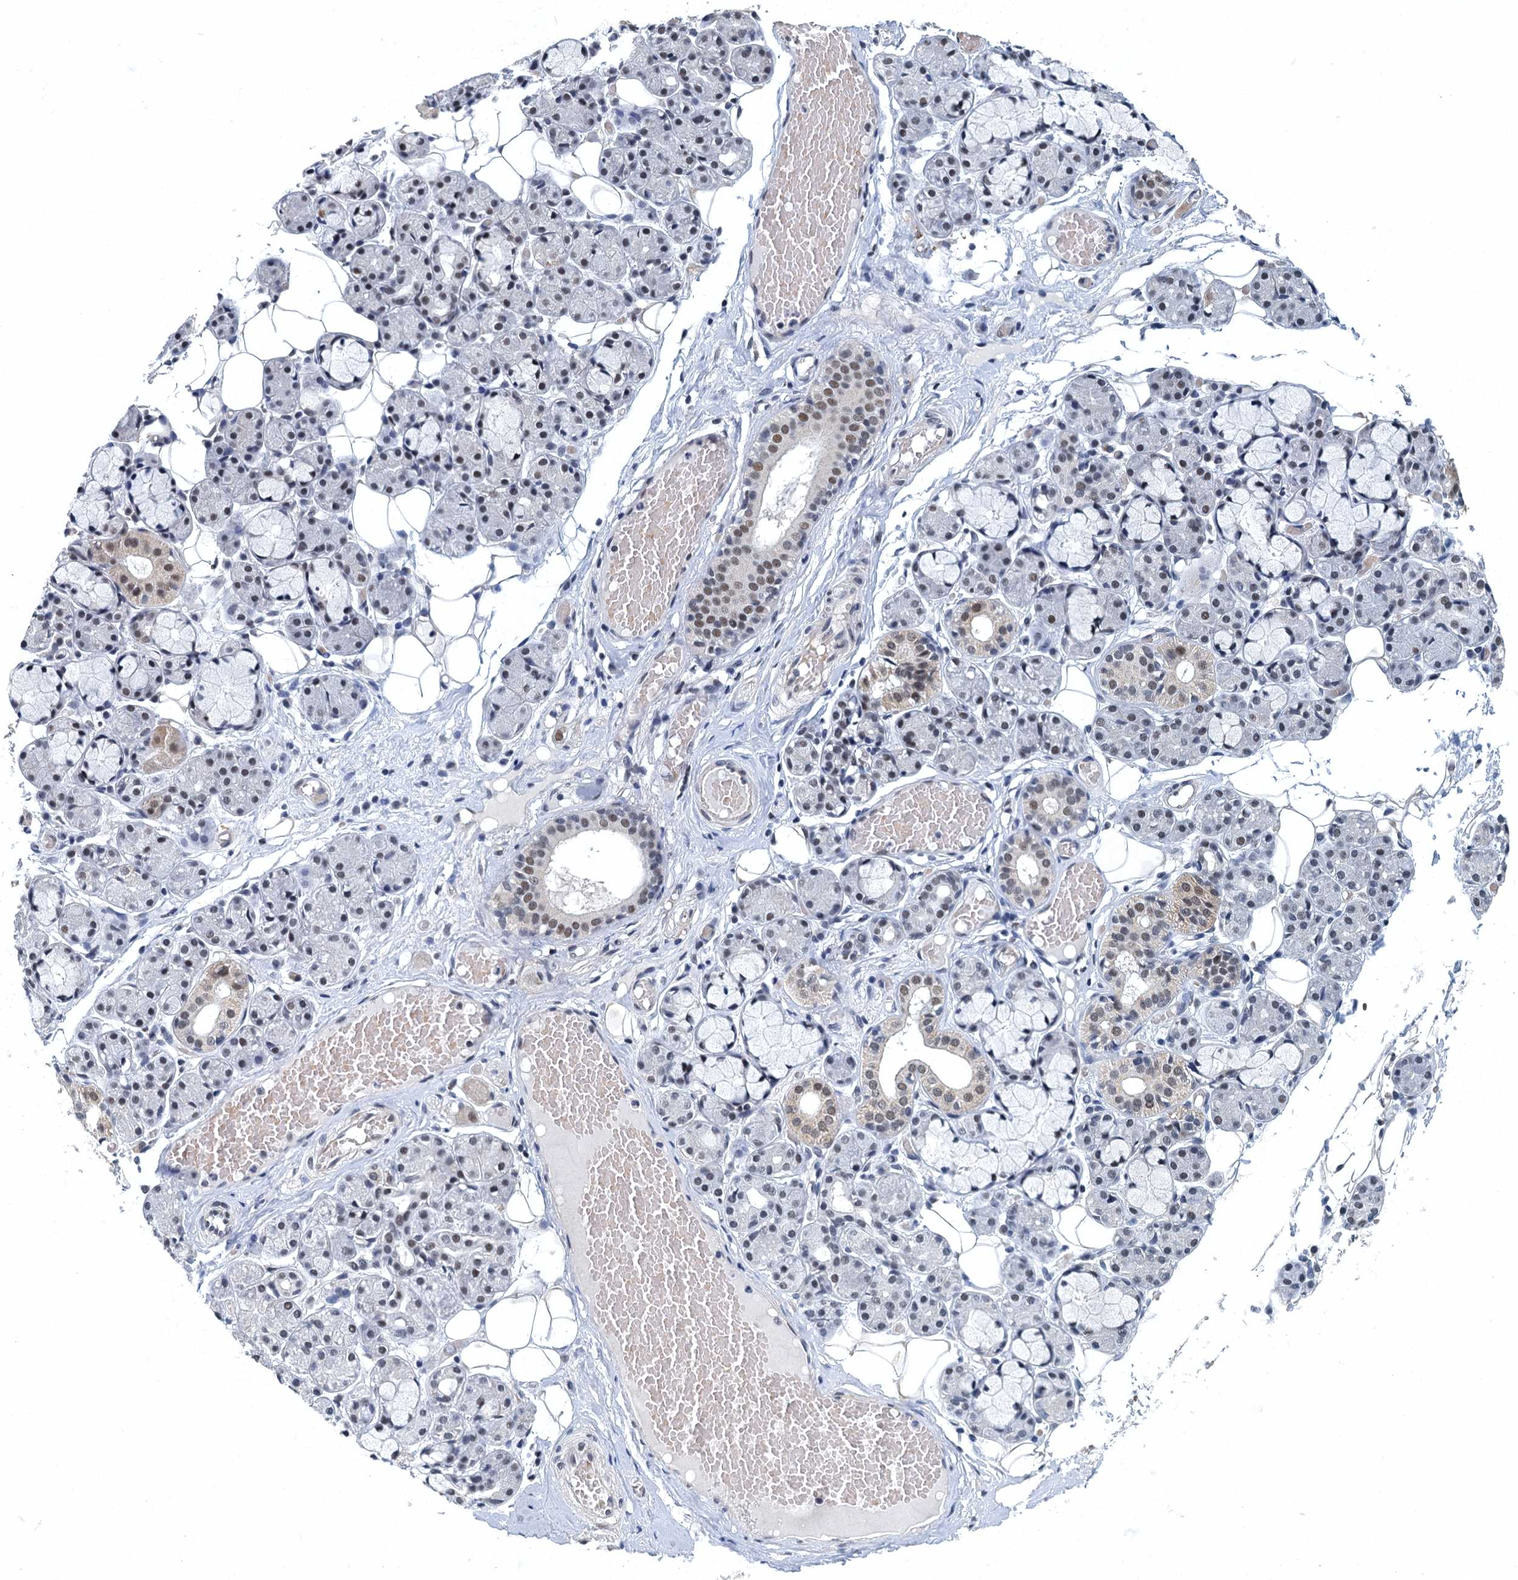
{"staining": {"intensity": "moderate", "quantity": "<25%", "location": "nuclear"}, "tissue": "salivary gland", "cell_type": "Glandular cells", "image_type": "normal", "snomed": [{"axis": "morphology", "description": "Normal tissue, NOS"}, {"axis": "topography", "description": "Salivary gland"}], "caption": "The histopathology image reveals staining of benign salivary gland, revealing moderate nuclear protein staining (brown color) within glandular cells. (DAB IHC, brown staining for protein, blue staining for nuclei).", "gene": "GADL1", "patient": {"sex": "male", "age": 63}}